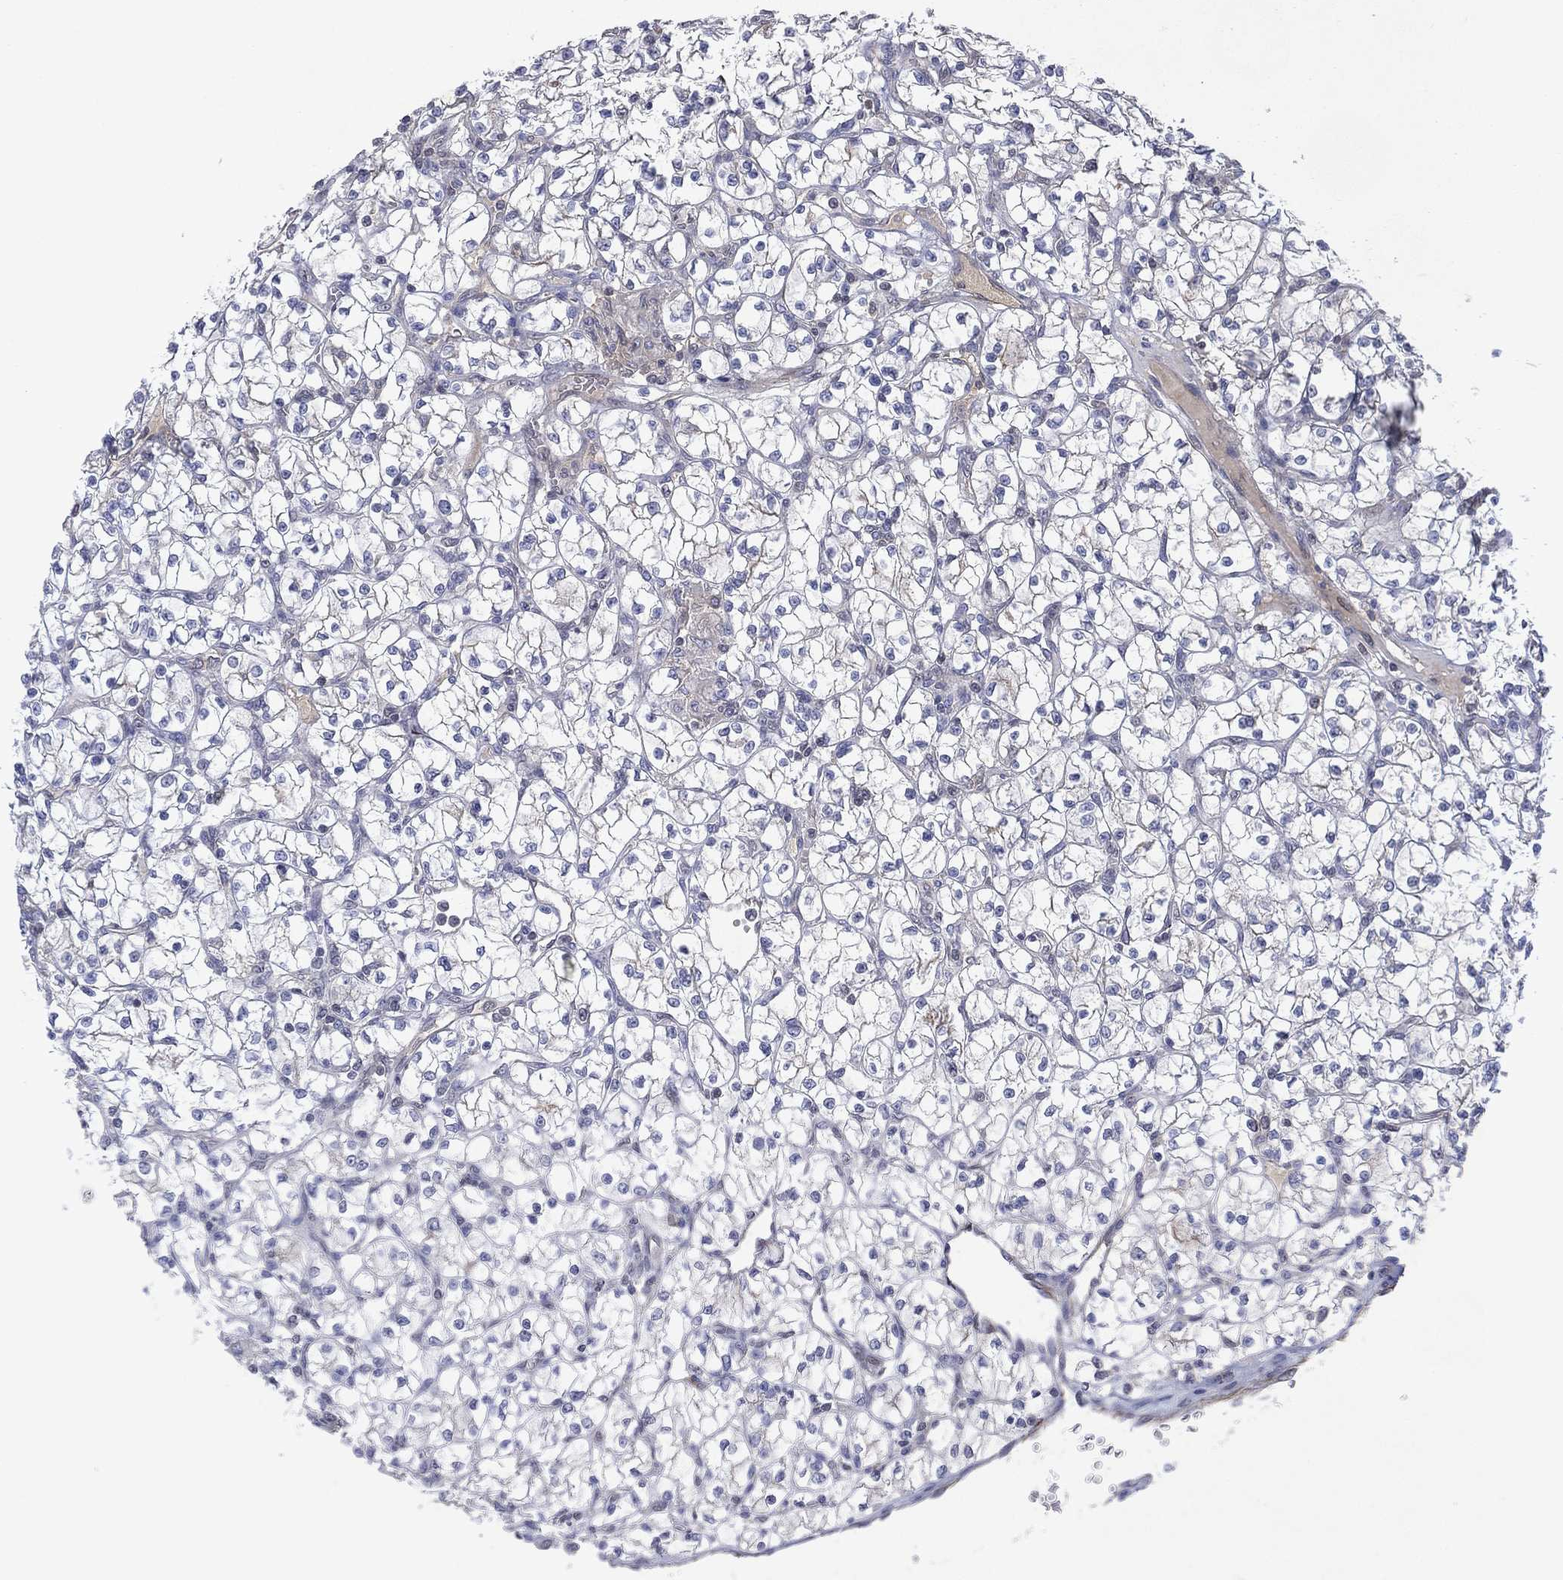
{"staining": {"intensity": "negative", "quantity": "none", "location": "none"}, "tissue": "renal cancer", "cell_type": "Tumor cells", "image_type": "cancer", "snomed": [{"axis": "morphology", "description": "Adenocarcinoma, NOS"}, {"axis": "topography", "description": "Kidney"}], "caption": "Renal cancer was stained to show a protein in brown. There is no significant expression in tumor cells. Brightfield microscopy of IHC stained with DAB (brown) and hematoxylin (blue), captured at high magnification.", "gene": "FLI1", "patient": {"sex": "female", "age": 64}}